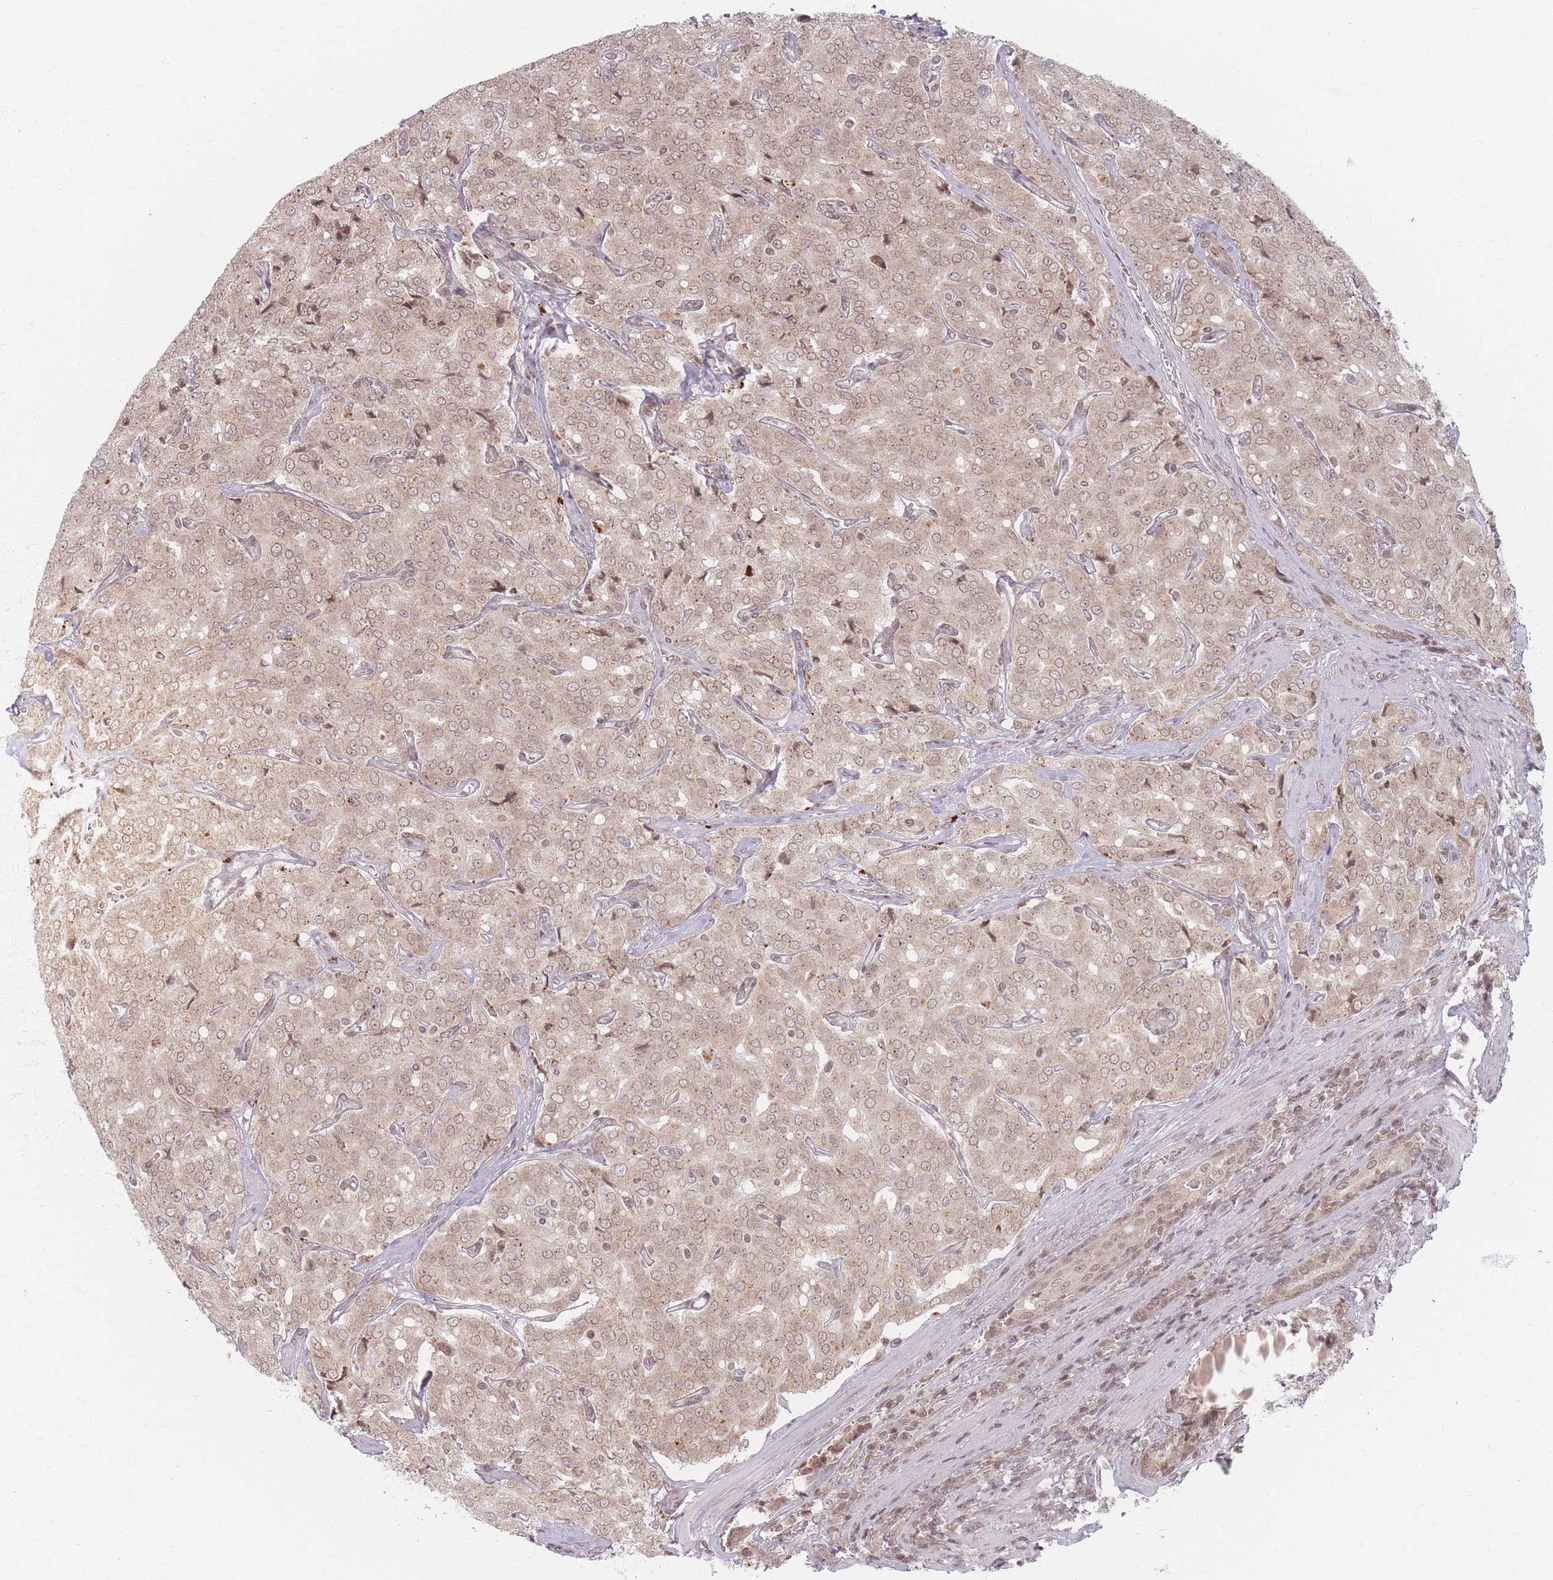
{"staining": {"intensity": "weak", "quantity": ">75%", "location": "cytoplasmic/membranous,nuclear"}, "tissue": "prostate cancer", "cell_type": "Tumor cells", "image_type": "cancer", "snomed": [{"axis": "morphology", "description": "Adenocarcinoma, High grade"}, {"axis": "topography", "description": "Prostate"}], "caption": "Immunohistochemical staining of high-grade adenocarcinoma (prostate) displays weak cytoplasmic/membranous and nuclear protein positivity in about >75% of tumor cells. (DAB (3,3'-diaminobenzidine) = brown stain, brightfield microscopy at high magnification).", "gene": "SPATA45", "patient": {"sex": "male", "age": 68}}